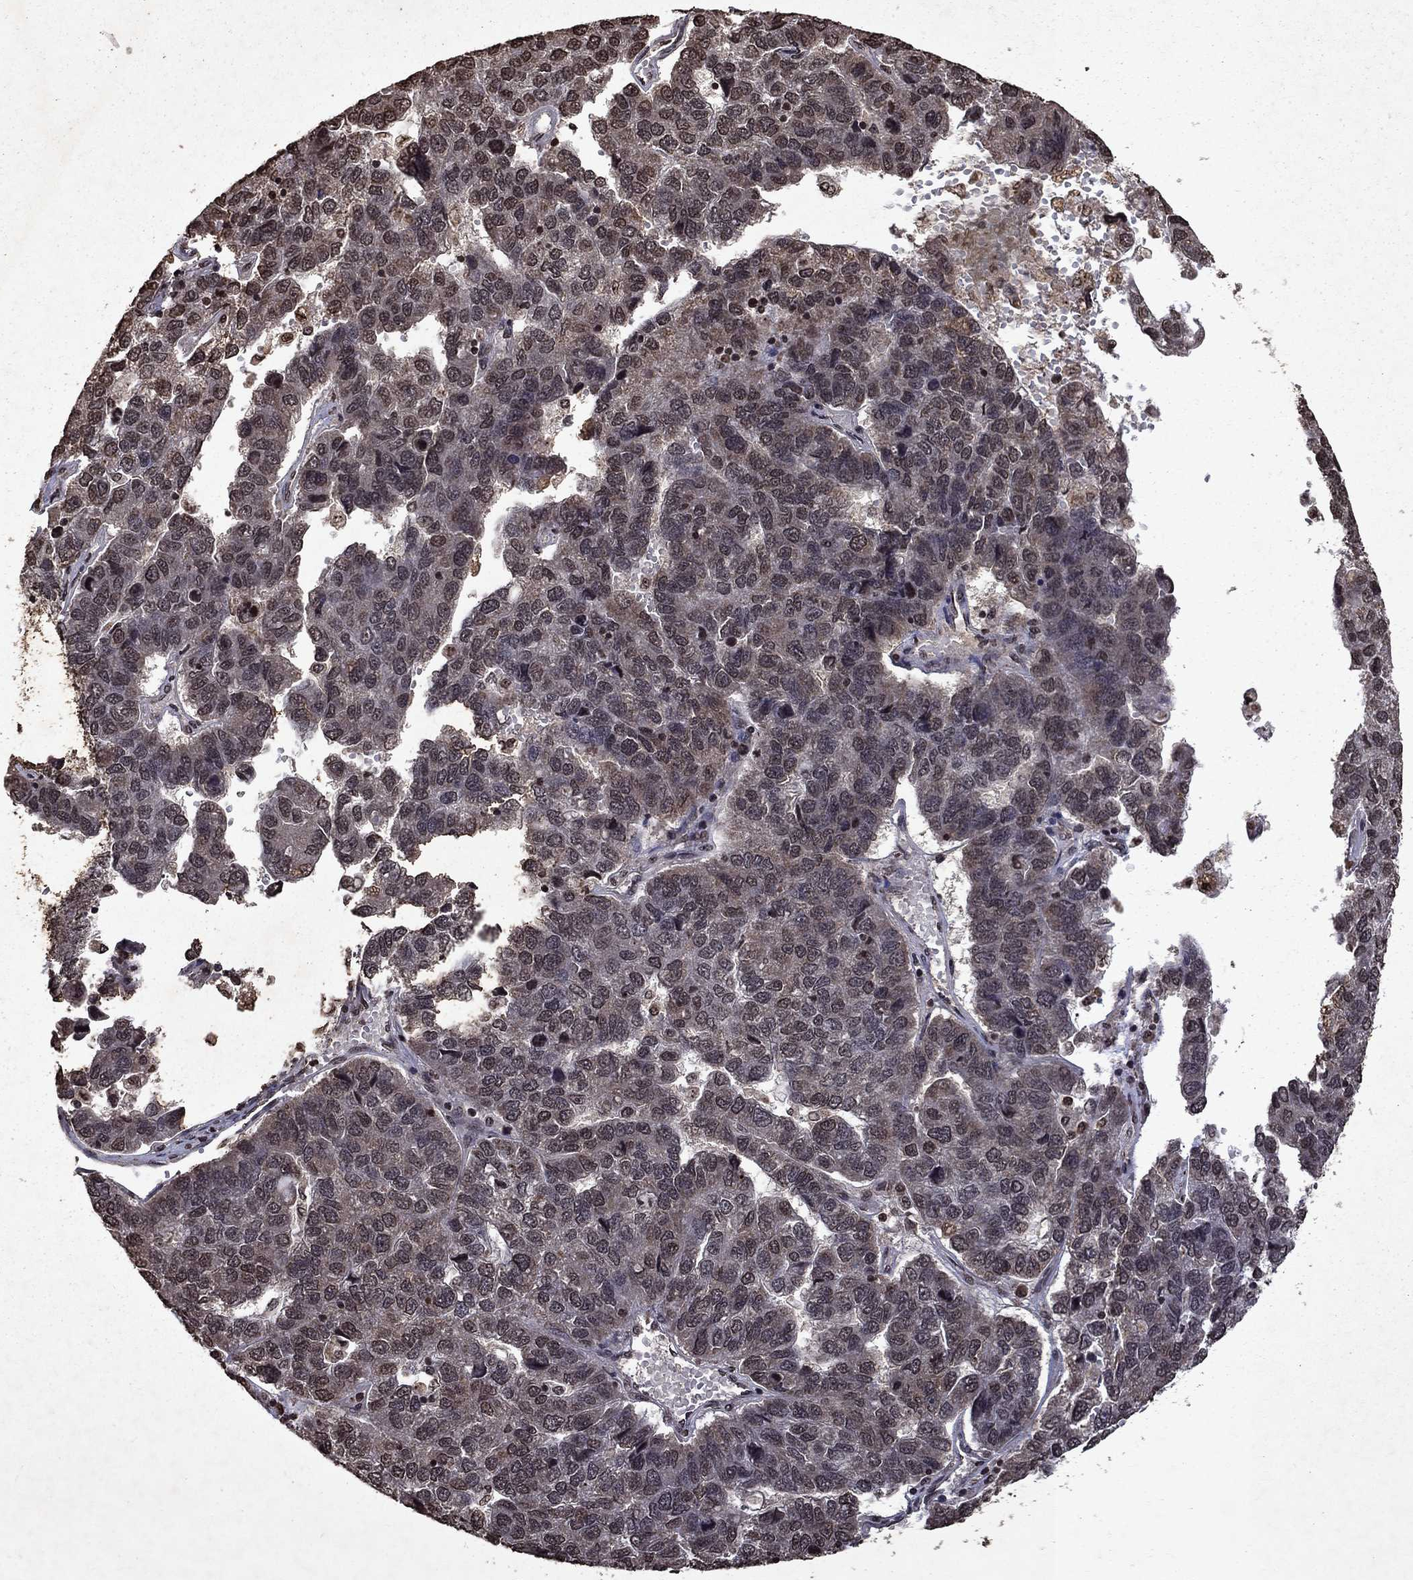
{"staining": {"intensity": "weak", "quantity": "<25%", "location": "nuclear"}, "tissue": "pancreatic cancer", "cell_type": "Tumor cells", "image_type": "cancer", "snomed": [{"axis": "morphology", "description": "Adenocarcinoma, NOS"}, {"axis": "topography", "description": "Pancreas"}], "caption": "IHC of adenocarcinoma (pancreatic) shows no staining in tumor cells.", "gene": "PIN4", "patient": {"sex": "female", "age": 61}}